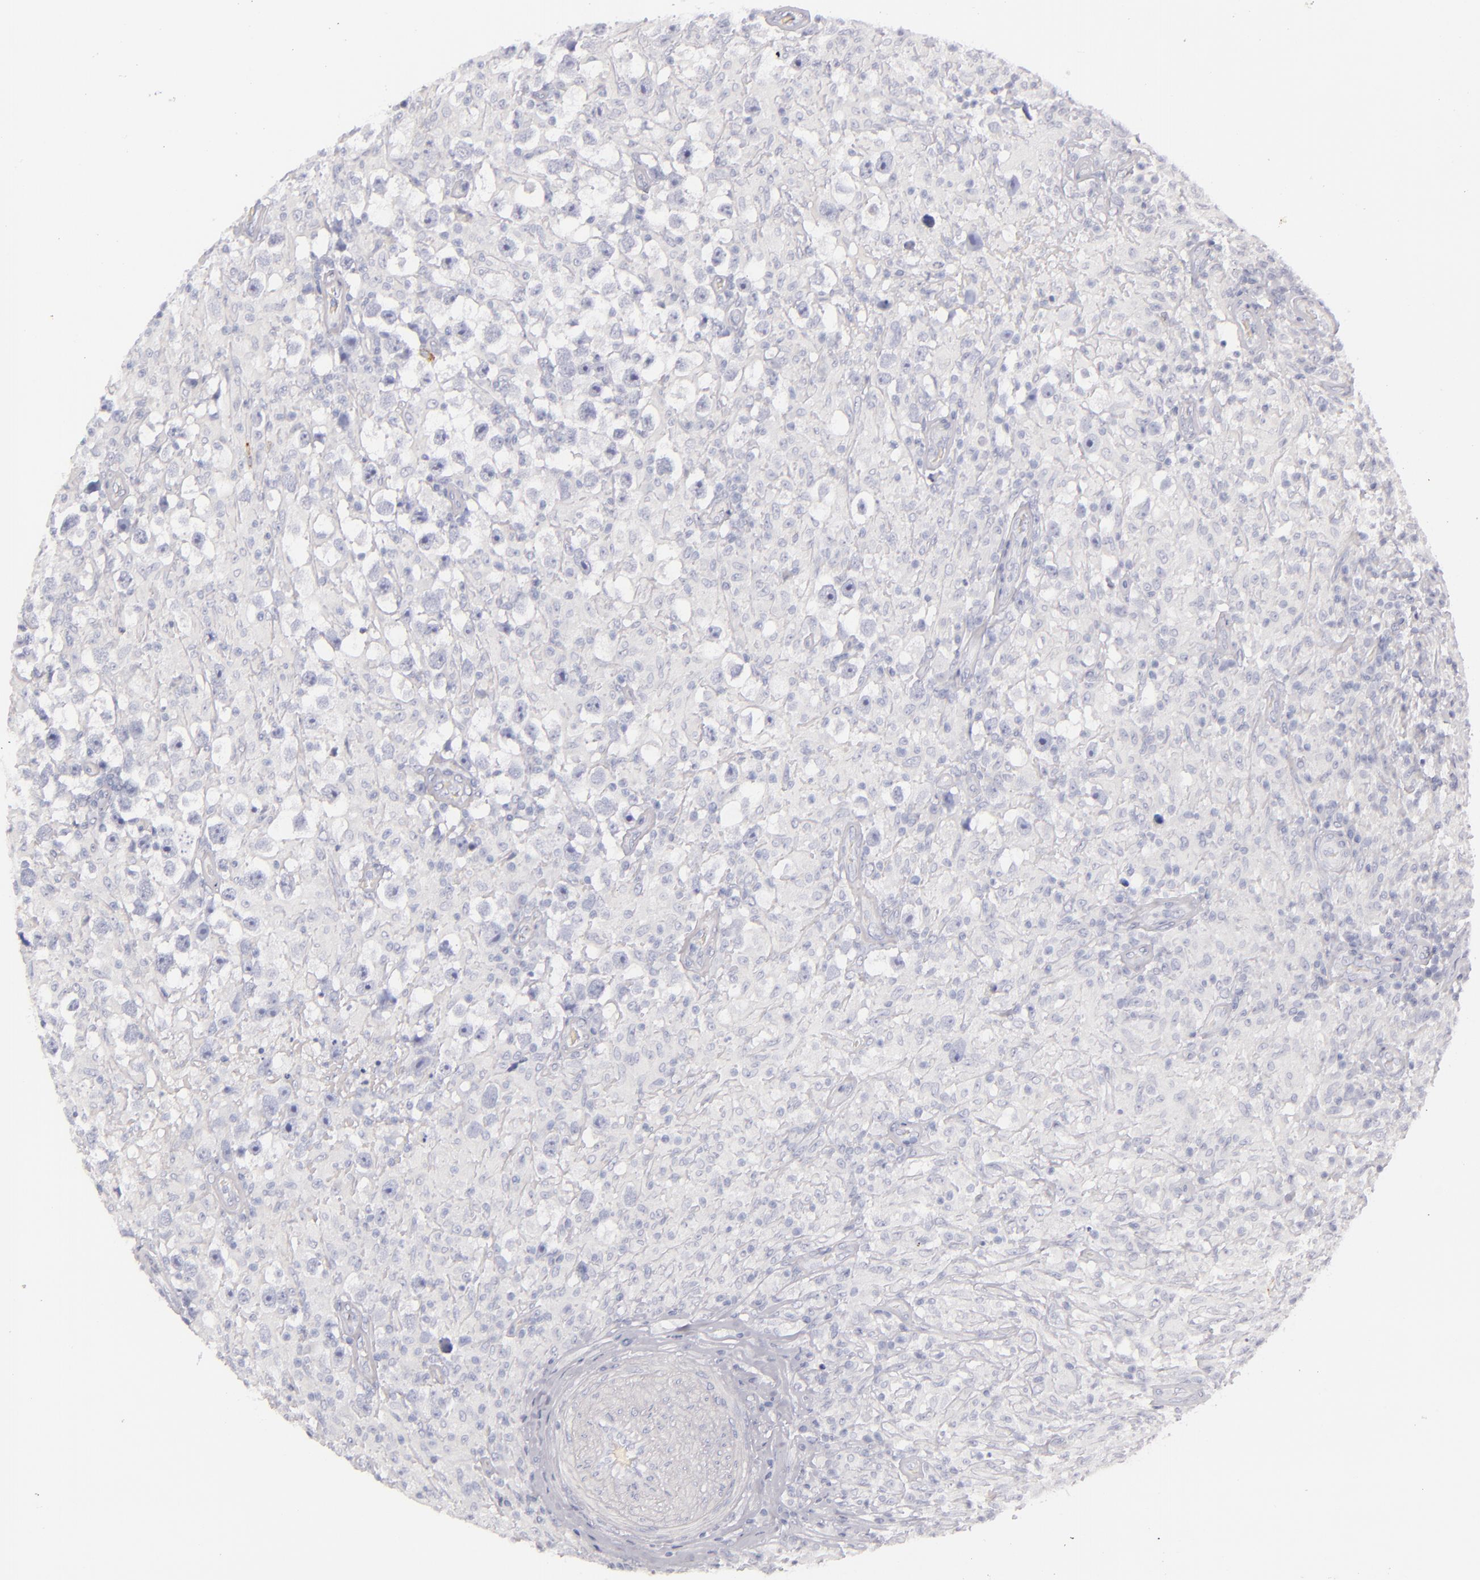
{"staining": {"intensity": "negative", "quantity": "none", "location": "none"}, "tissue": "testis cancer", "cell_type": "Tumor cells", "image_type": "cancer", "snomed": [{"axis": "morphology", "description": "Seminoma, NOS"}, {"axis": "topography", "description": "Testis"}], "caption": "Immunohistochemical staining of seminoma (testis) displays no significant expression in tumor cells.", "gene": "CD207", "patient": {"sex": "male", "age": 34}}